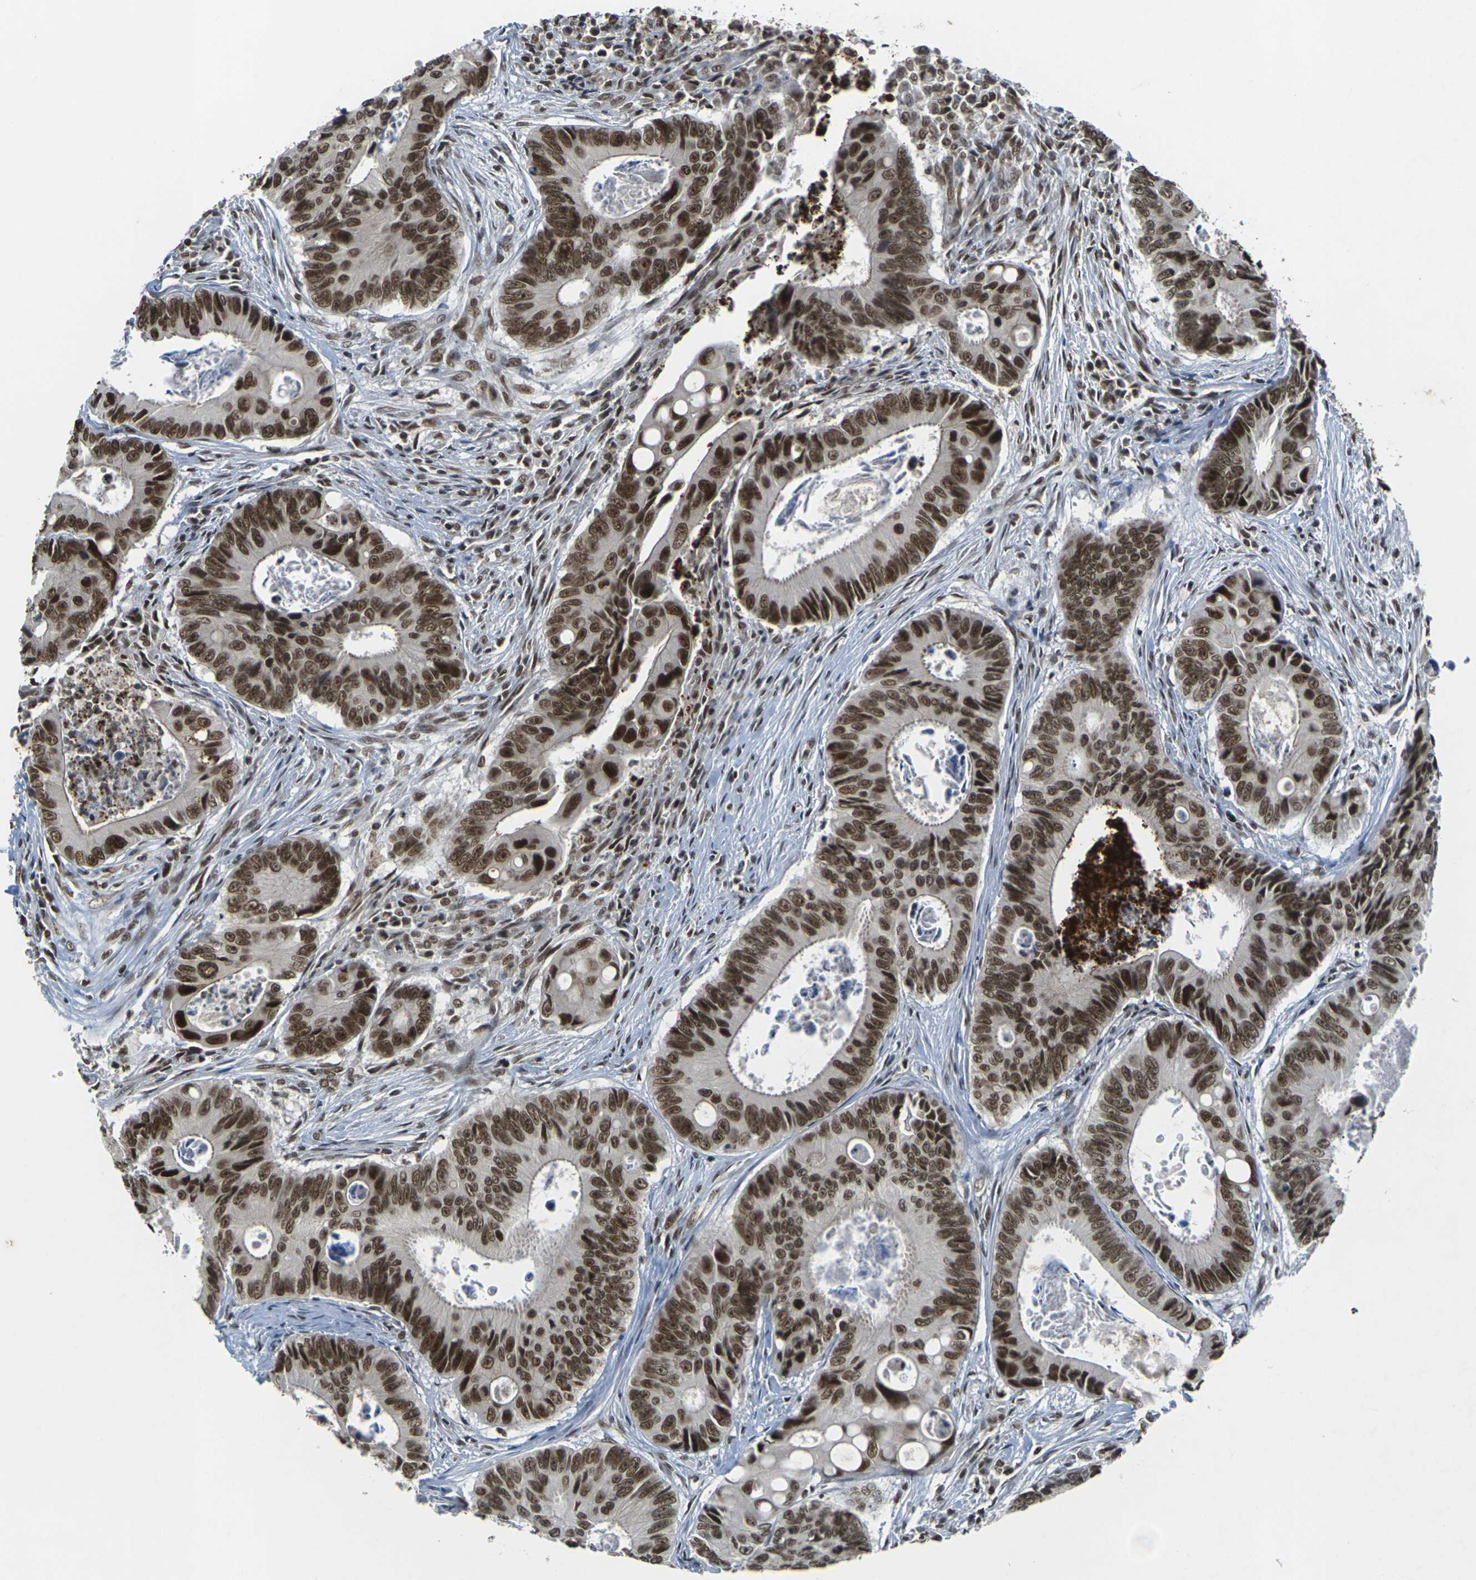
{"staining": {"intensity": "strong", "quantity": ">75%", "location": "nuclear"}, "tissue": "colorectal cancer", "cell_type": "Tumor cells", "image_type": "cancer", "snomed": [{"axis": "morphology", "description": "Inflammation, NOS"}, {"axis": "morphology", "description": "Adenocarcinoma, NOS"}, {"axis": "topography", "description": "Colon"}], "caption": "Adenocarcinoma (colorectal) tissue reveals strong nuclear staining in about >75% of tumor cells", "gene": "NELFA", "patient": {"sex": "male", "age": 72}}